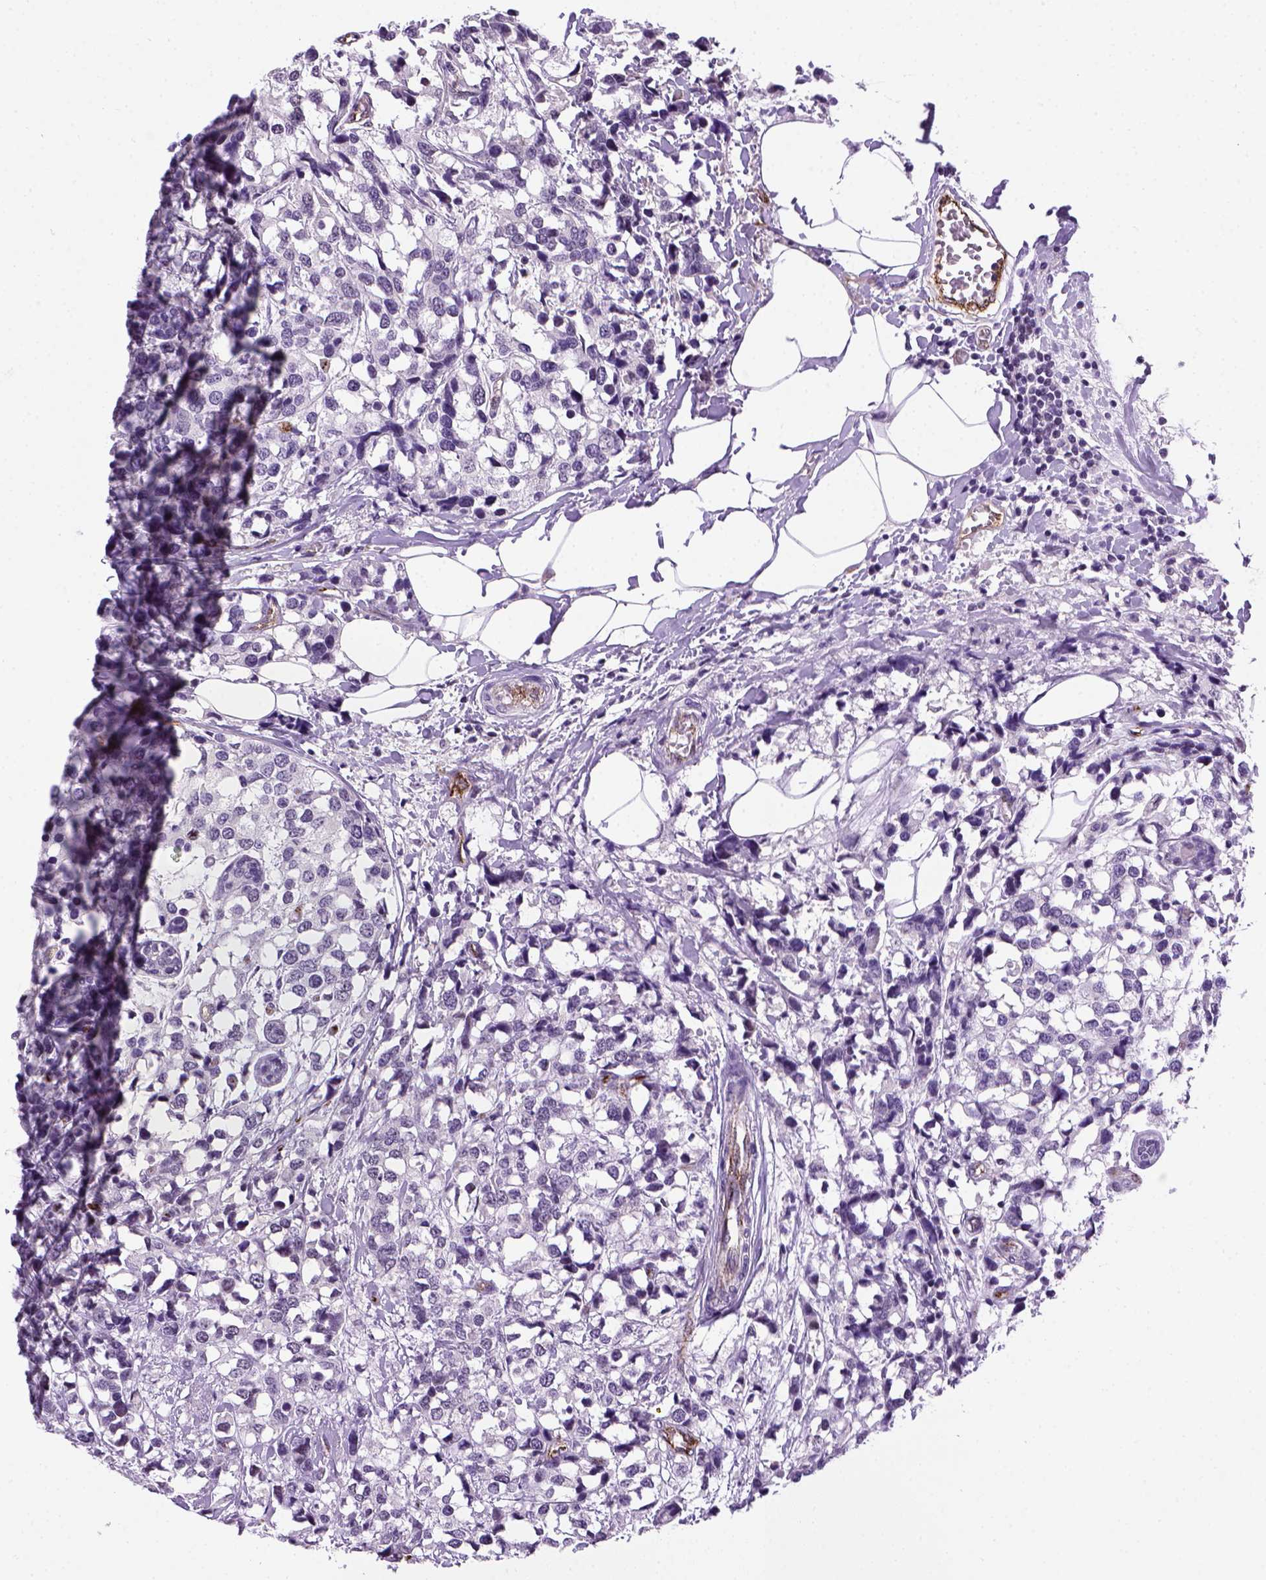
{"staining": {"intensity": "negative", "quantity": "none", "location": "none"}, "tissue": "breast cancer", "cell_type": "Tumor cells", "image_type": "cancer", "snomed": [{"axis": "morphology", "description": "Lobular carcinoma"}, {"axis": "topography", "description": "Breast"}], "caption": "Tumor cells are negative for protein expression in human lobular carcinoma (breast). The staining was performed using DAB to visualize the protein expression in brown, while the nuclei were stained in blue with hematoxylin (Magnification: 20x).", "gene": "VWF", "patient": {"sex": "female", "age": 59}}